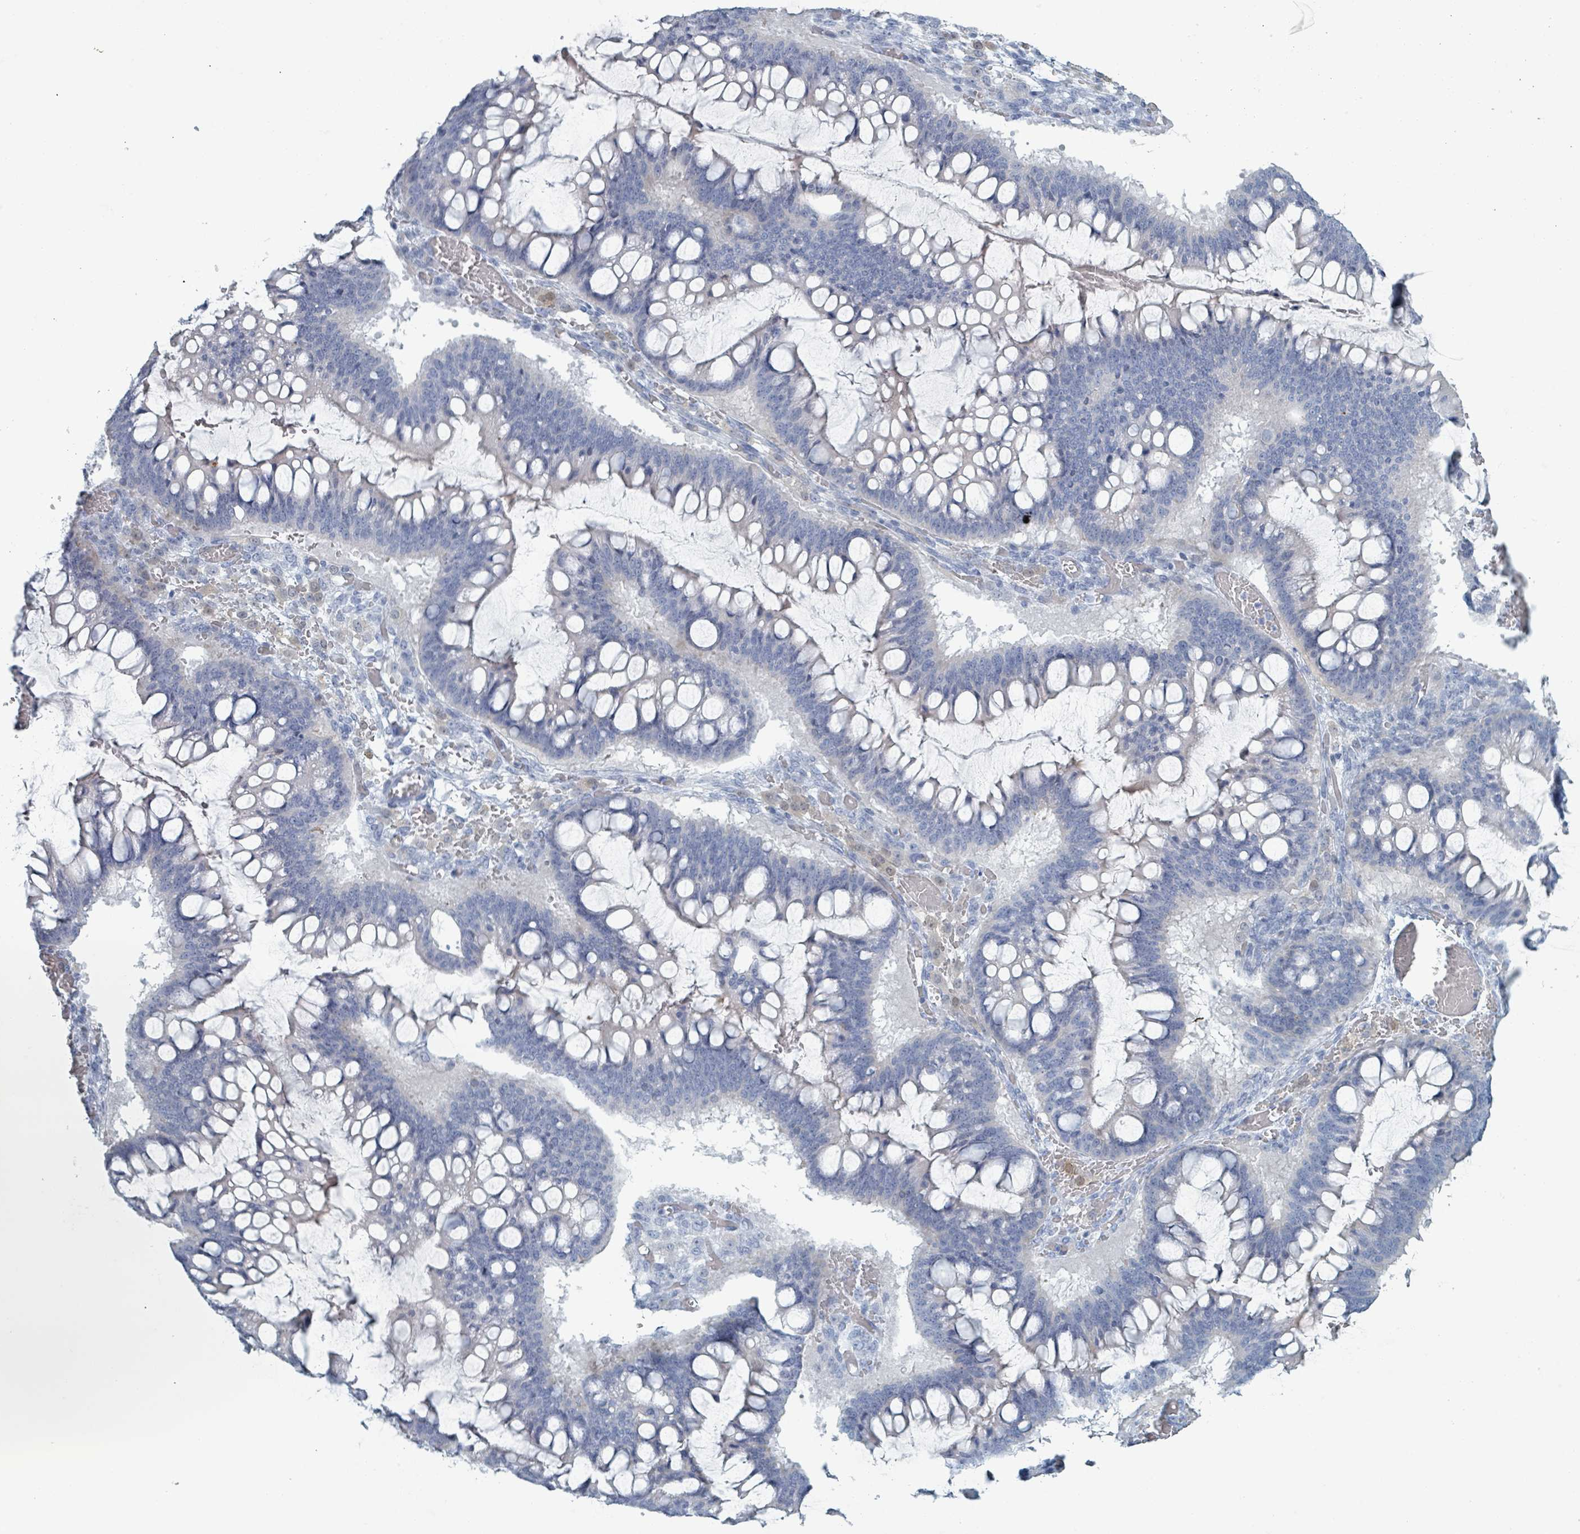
{"staining": {"intensity": "negative", "quantity": "none", "location": "none"}, "tissue": "ovarian cancer", "cell_type": "Tumor cells", "image_type": "cancer", "snomed": [{"axis": "morphology", "description": "Cystadenocarcinoma, mucinous, NOS"}, {"axis": "topography", "description": "Ovary"}], "caption": "This is a micrograph of immunohistochemistry (IHC) staining of ovarian cancer, which shows no expression in tumor cells.", "gene": "HEATR5A", "patient": {"sex": "female", "age": 73}}